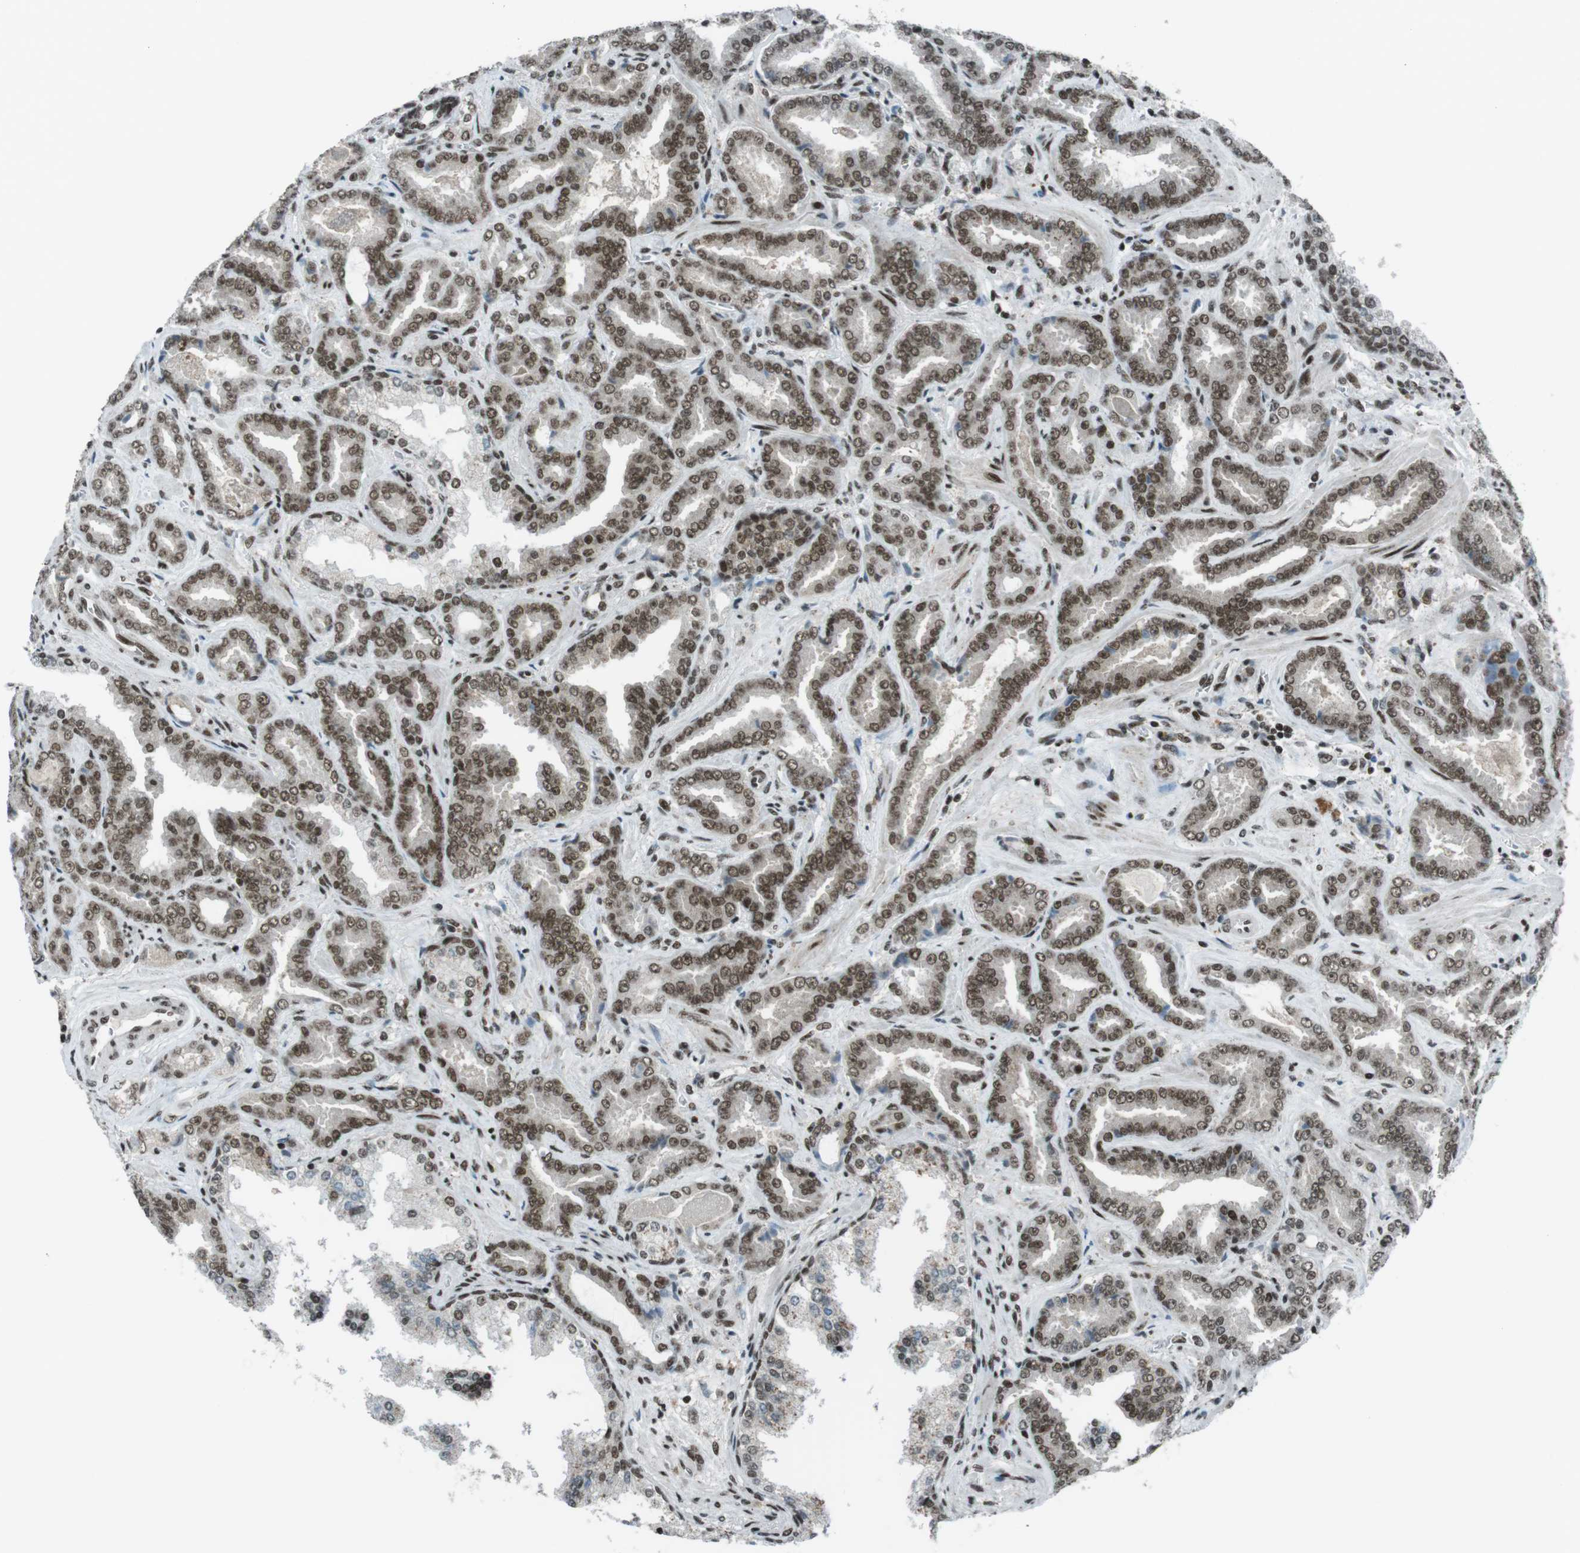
{"staining": {"intensity": "strong", "quantity": ">75%", "location": "nuclear"}, "tissue": "prostate cancer", "cell_type": "Tumor cells", "image_type": "cancer", "snomed": [{"axis": "morphology", "description": "Adenocarcinoma, Low grade"}, {"axis": "topography", "description": "Prostate"}], "caption": "Immunohistochemical staining of human prostate cancer (low-grade adenocarcinoma) reveals high levels of strong nuclear protein expression in about >75% of tumor cells.", "gene": "TAF1", "patient": {"sex": "male", "age": 60}}